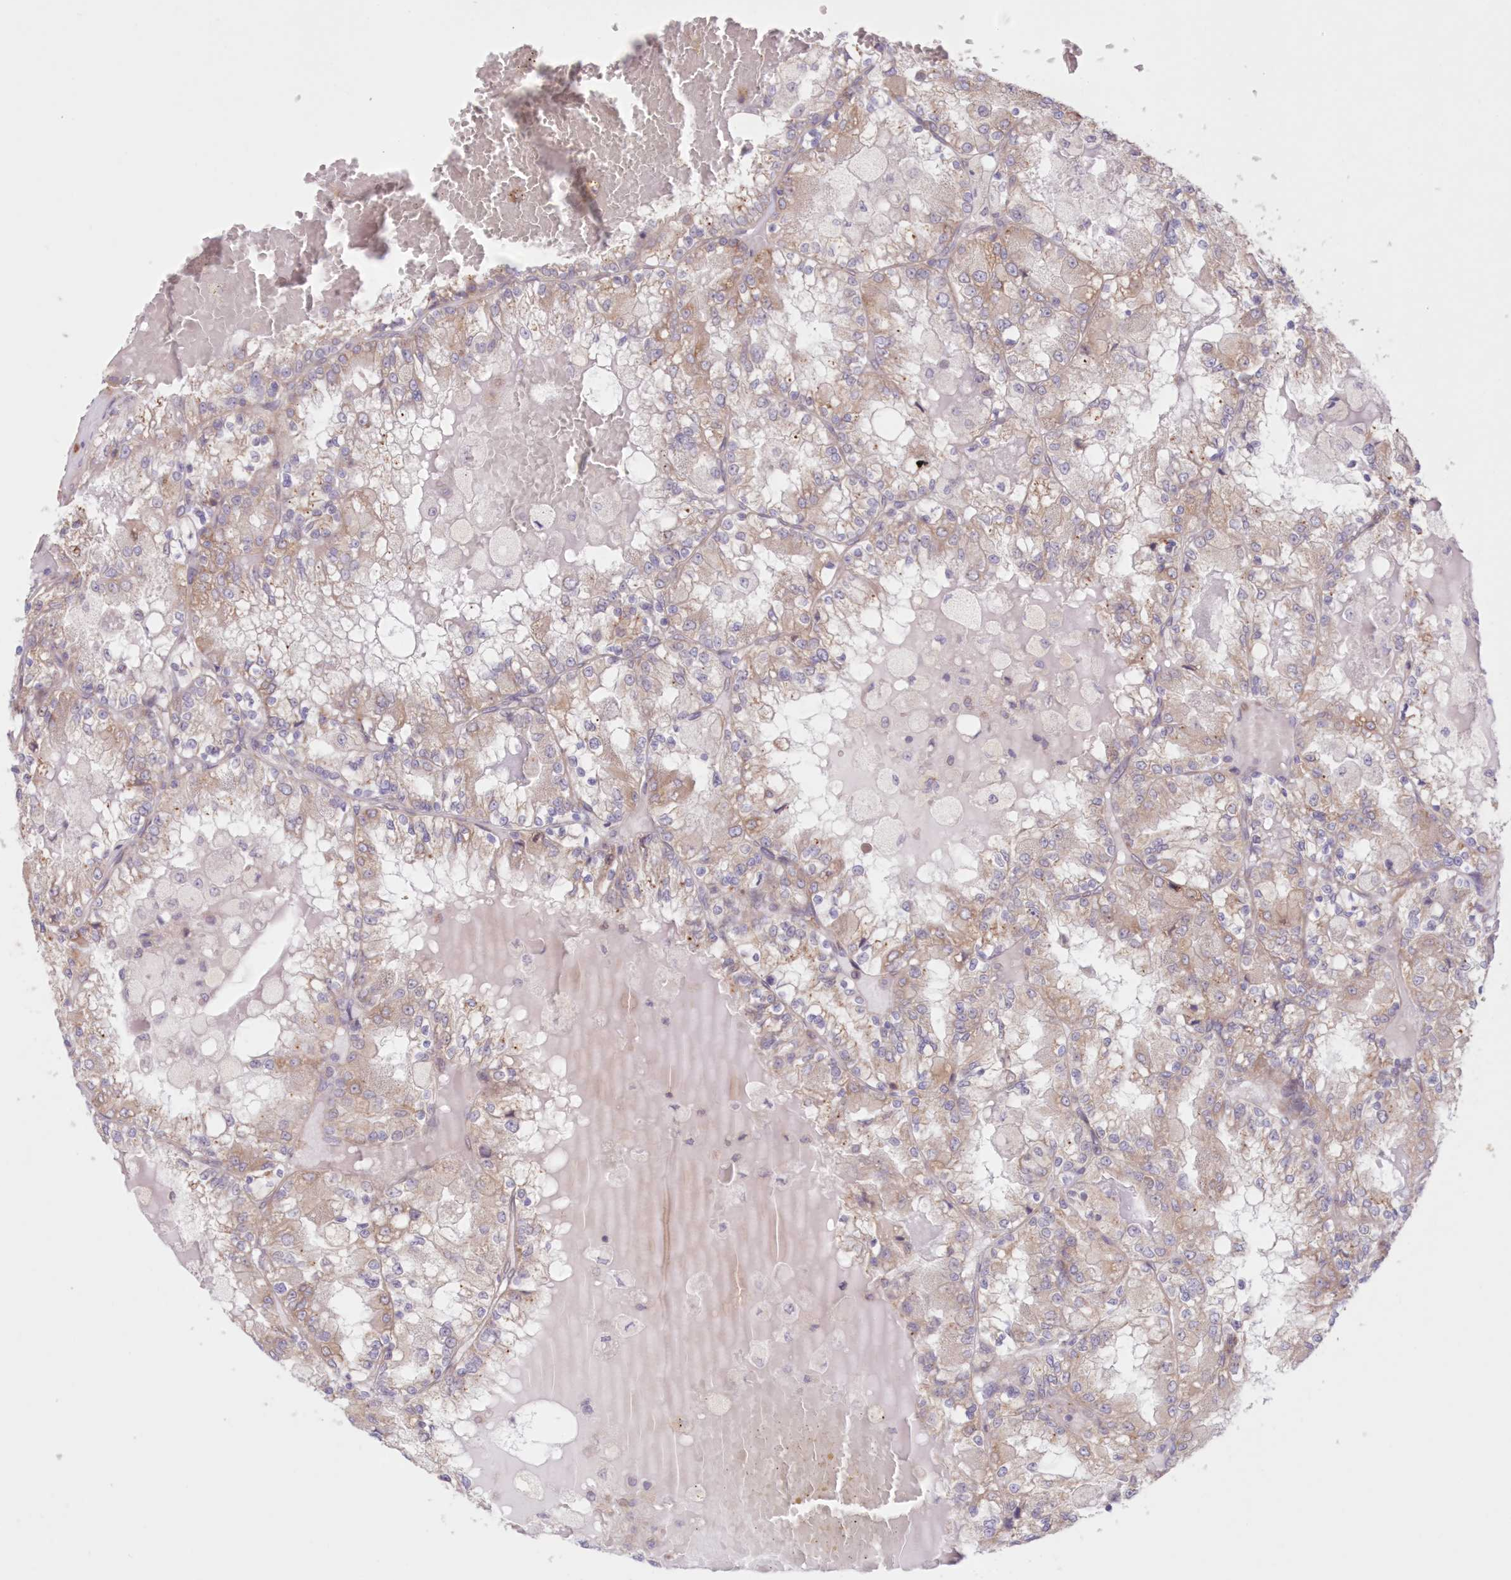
{"staining": {"intensity": "weak", "quantity": ">75%", "location": "cytoplasmic/membranous"}, "tissue": "renal cancer", "cell_type": "Tumor cells", "image_type": "cancer", "snomed": [{"axis": "morphology", "description": "Adenocarcinoma, NOS"}, {"axis": "topography", "description": "Kidney"}], "caption": "High-magnification brightfield microscopy of renal adenocarcinoma stained with DAB (brown) and counterstained with hematoxylin (blue). tumor cells exhibit weak cytoplasmic/membranous expression is seen in approximately>75% of cells.", "gene": "PCYOX1L", "patient": {"sex": "female", "age": 56}}